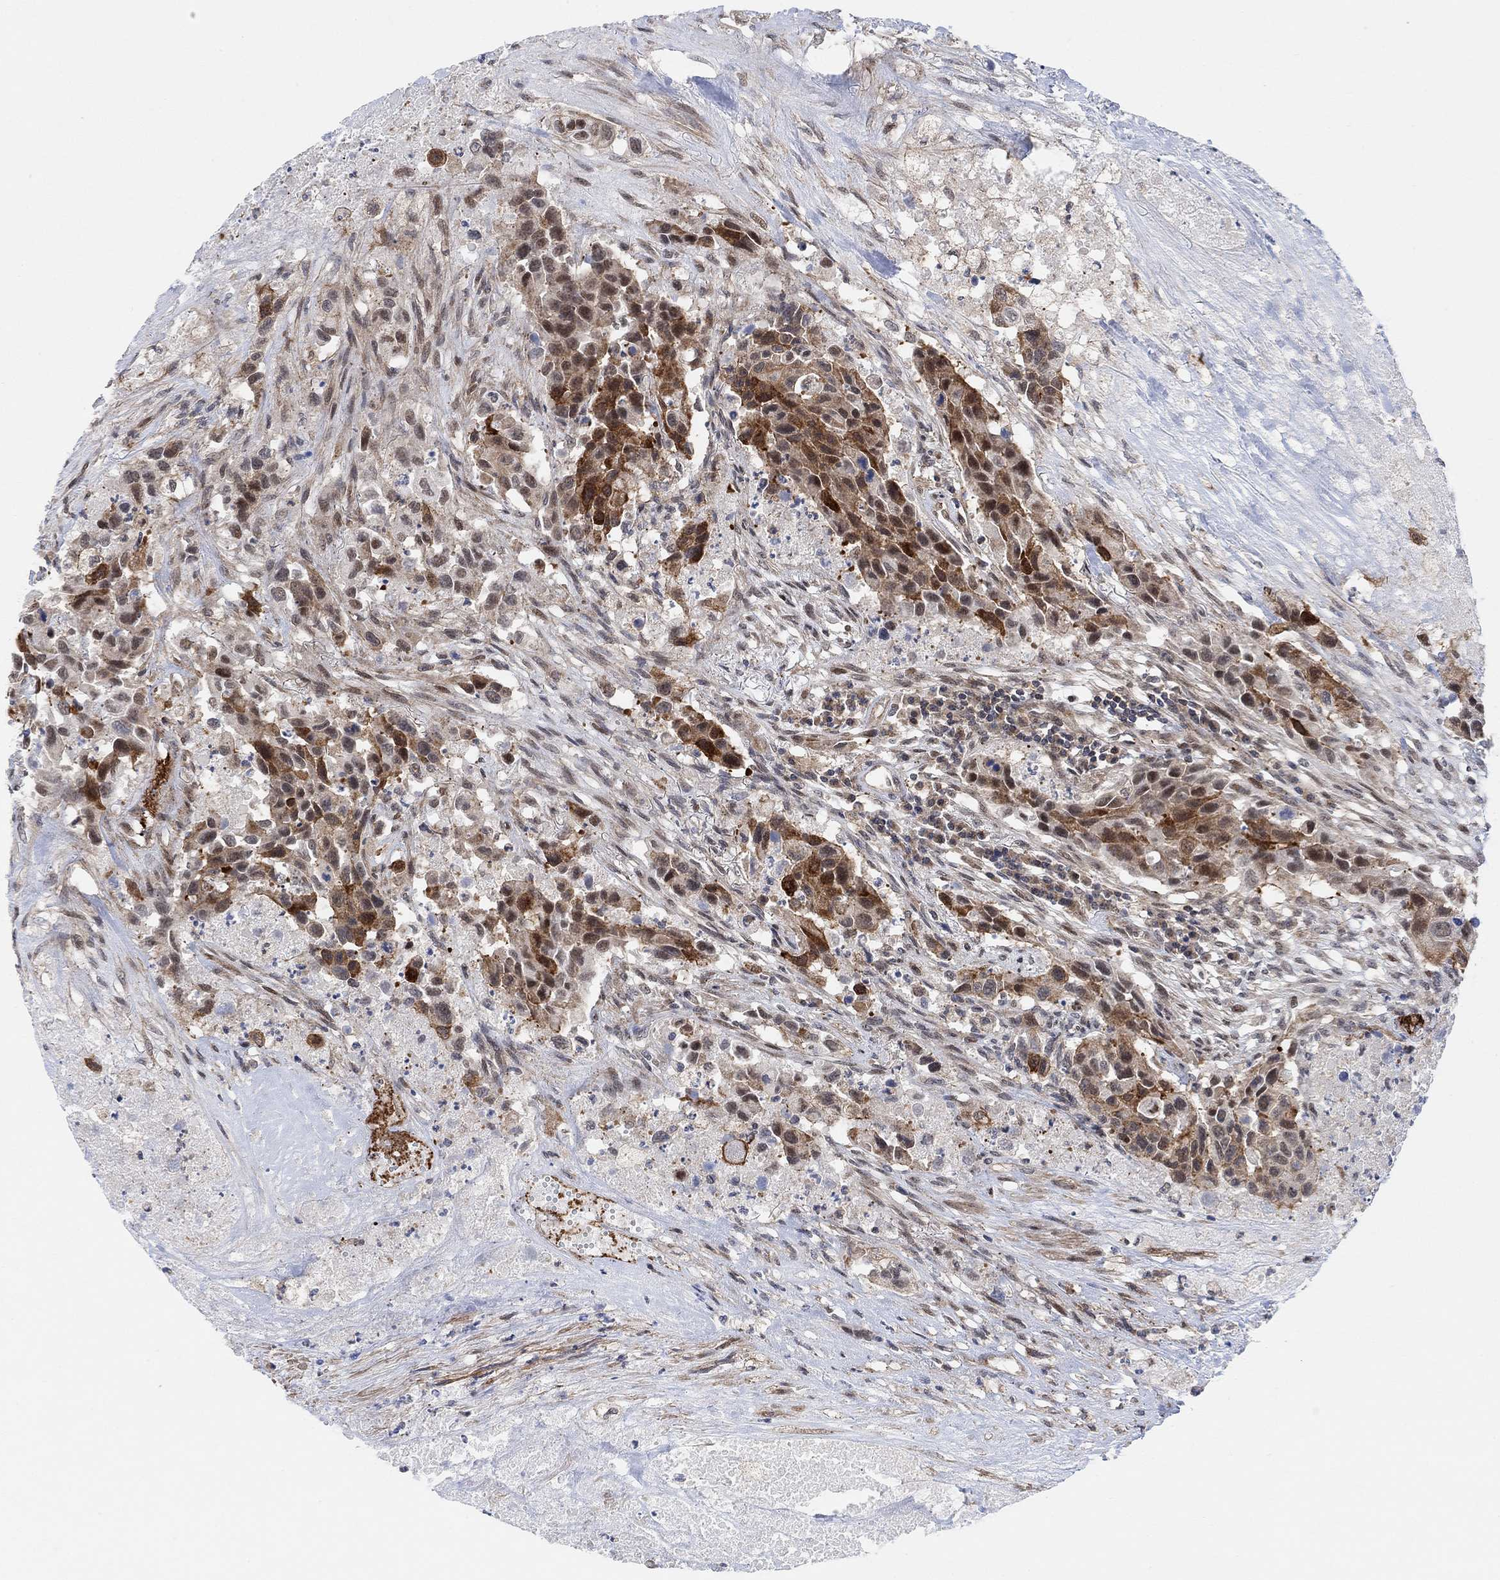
{"staining": {"intensity": "moderate", "quantity": "25%-75%", "location": "cytoplasmic/membranous,nuclear"}, "tissue": "urothelial cancer", "cell_type": "Tumor cells", "image_type": "cancer", "snomed": [{"axis": "morphology", "description": "Urothelial carcinoma, High grade"}, {"axis": "topography", "description": "Urinary bladder"}], "caption": "Tumor cells display medium levels of moderate cytoplasmic/membranous and nuclear staining in about 25%-75% of cells in urothelial cancer.", "gene": "PWWP2B", "patient": {"sex": "female", "age": 73}}